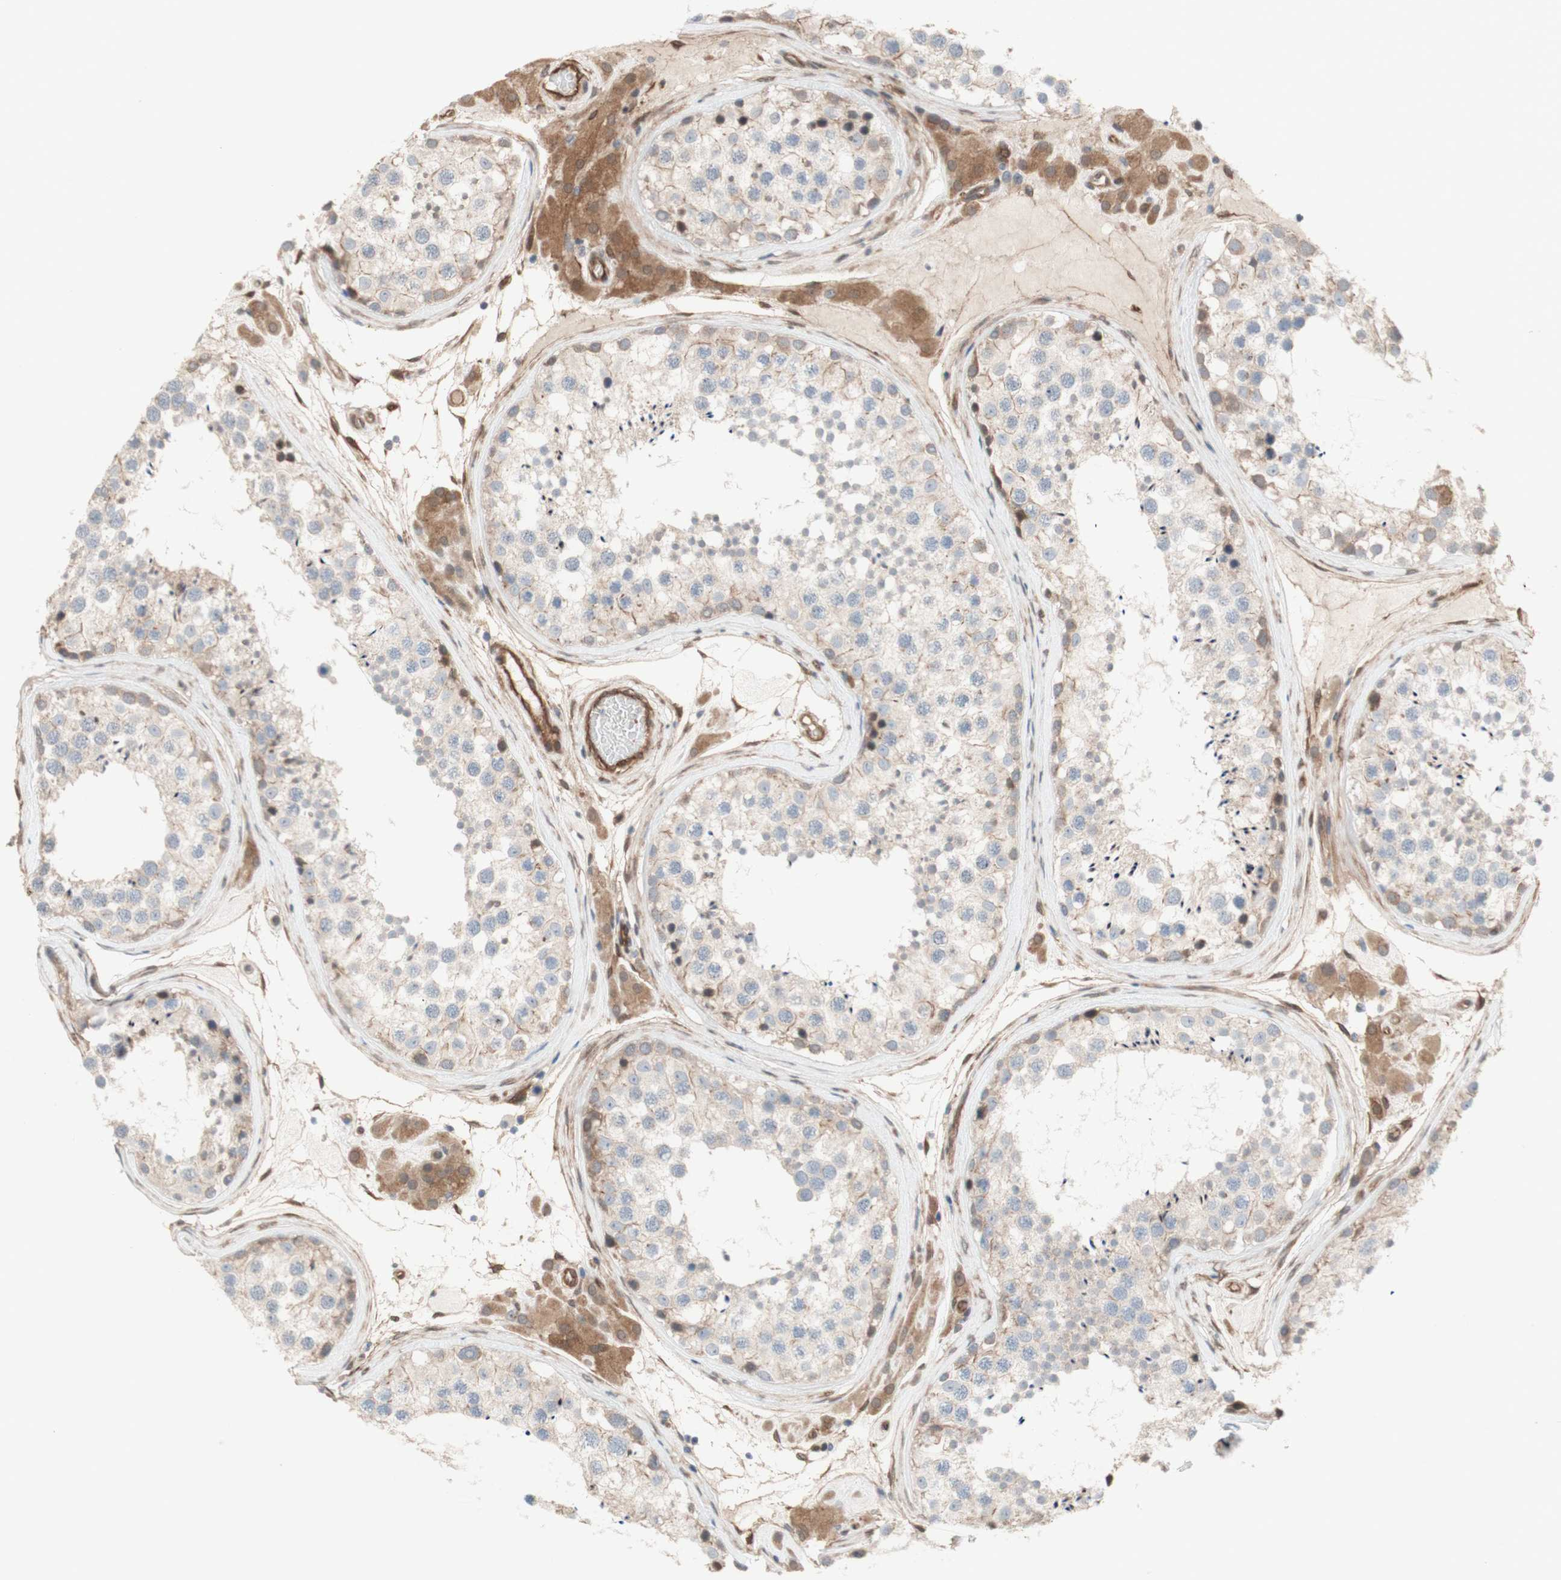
{"staining": {"intensity": "weak", "quantity": ">75%", "location": "cytoplasmic/membranous"}, "tissue": "testis", "cell_type": "Cells in seminiferous ducts", "image_type": "normal", "snomed": [{"axis": "morphology", "description": "Normal tissue, NOS"}, {"axis": "topography", "description": "Testis"}], "caption": "Weak cytoplasmic/membranous expression is present in approximately >75% of cells in seminiferous ducts in normal testis. (brown staining indicates protein expression, while blue staining denotes nuclei).", "gene": "CNN3", "patient": {"sex": "male", "age": 46}}